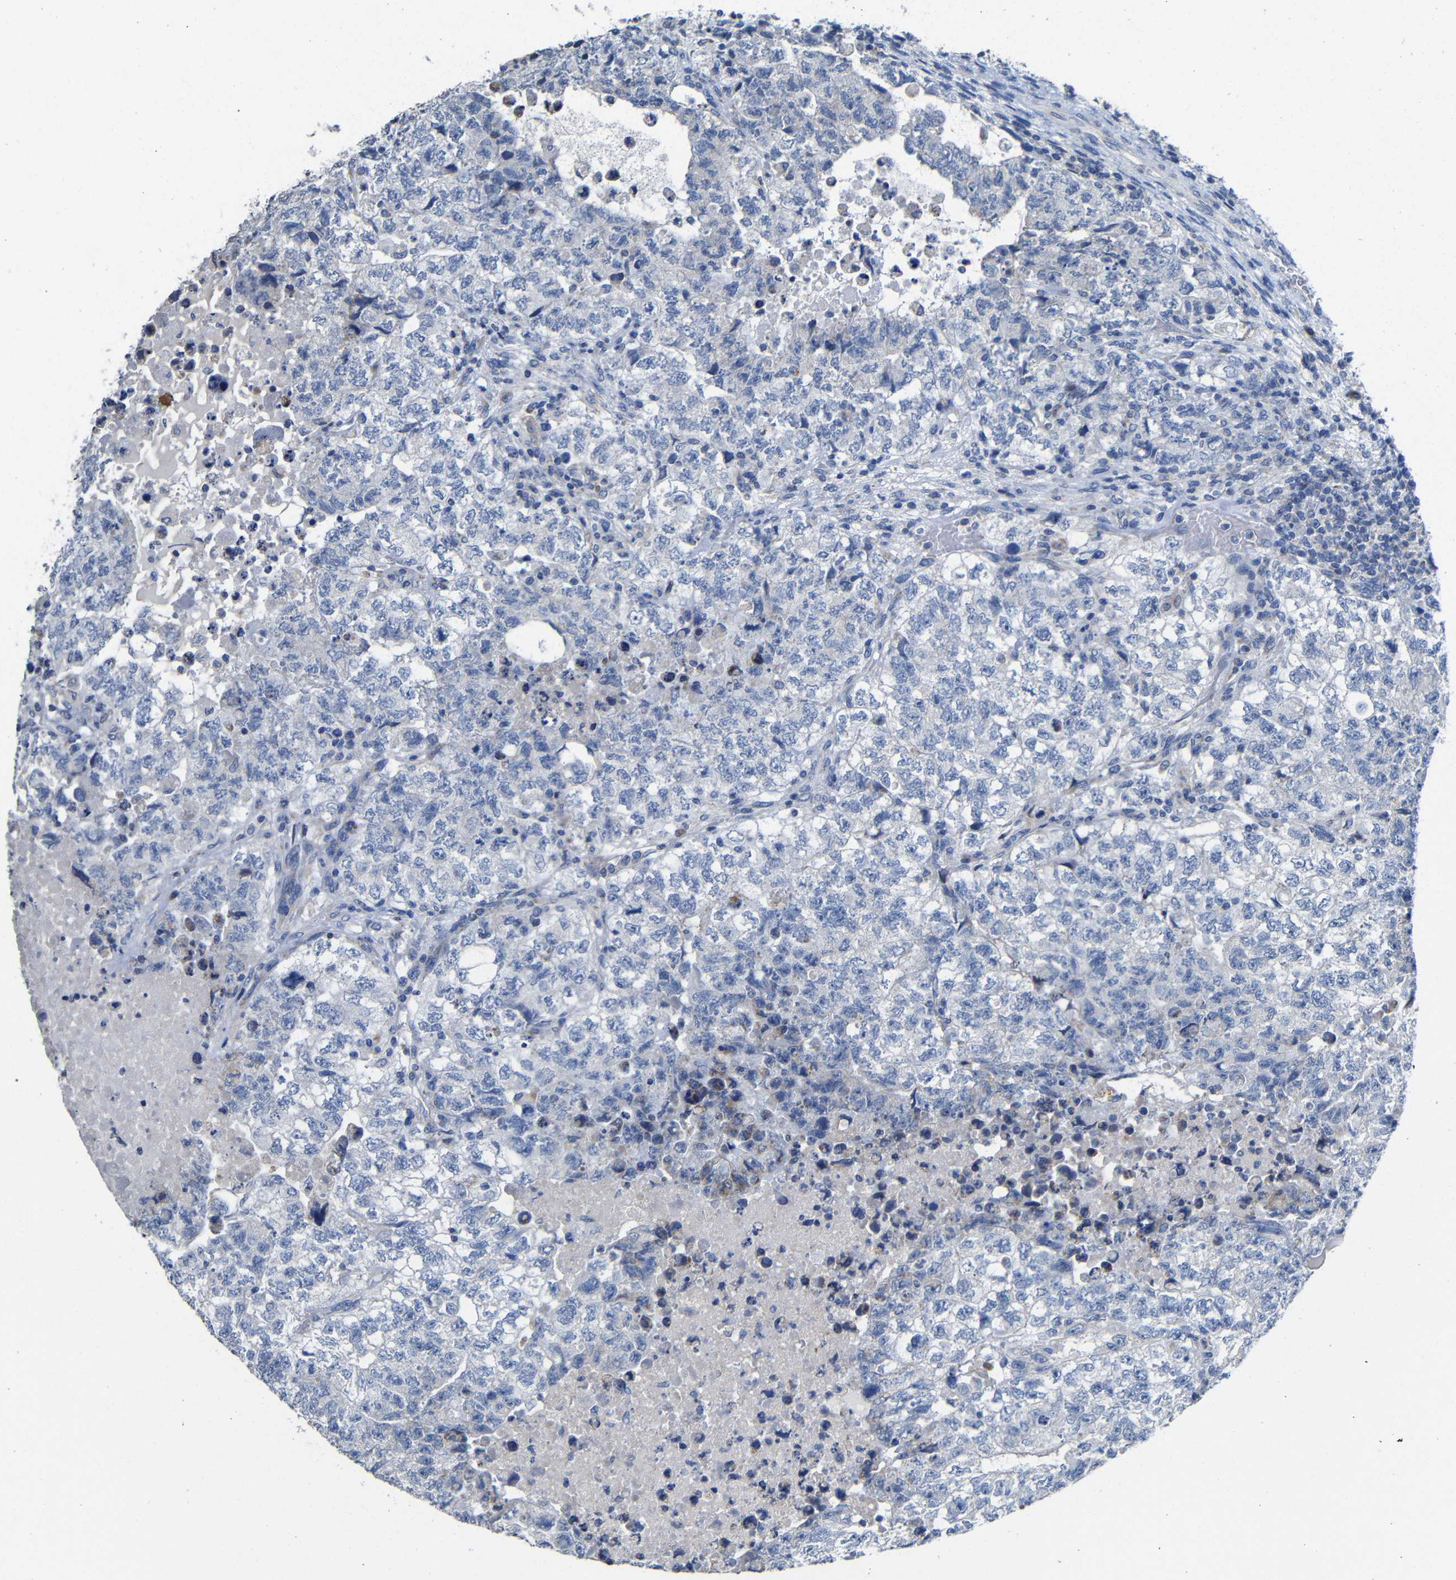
{"staining": {"intensity": "negative", "quantity": "none", "location": "none"}, "tissue": "testis cancer", "cell_type": "Tumor cells", "image_type": "cancer", "snomed": [{"axis": "morphology", "description": "Carcinoma, Embryonal, NOS"}, {"axis": "topography", "description": "Testis"}], "caption": "Testis embryonal carcinoma was stained to show a protein in brown. There is no significant staining in tumor cells. (Stains: DAB (3,3'-diaminobenzidine) IHC with hematoxylin counter stain, Microscopy: brightfield microscopy at high magnification).", "gene": "MAOA", "patient": {"sex": "male", "age": 36}}